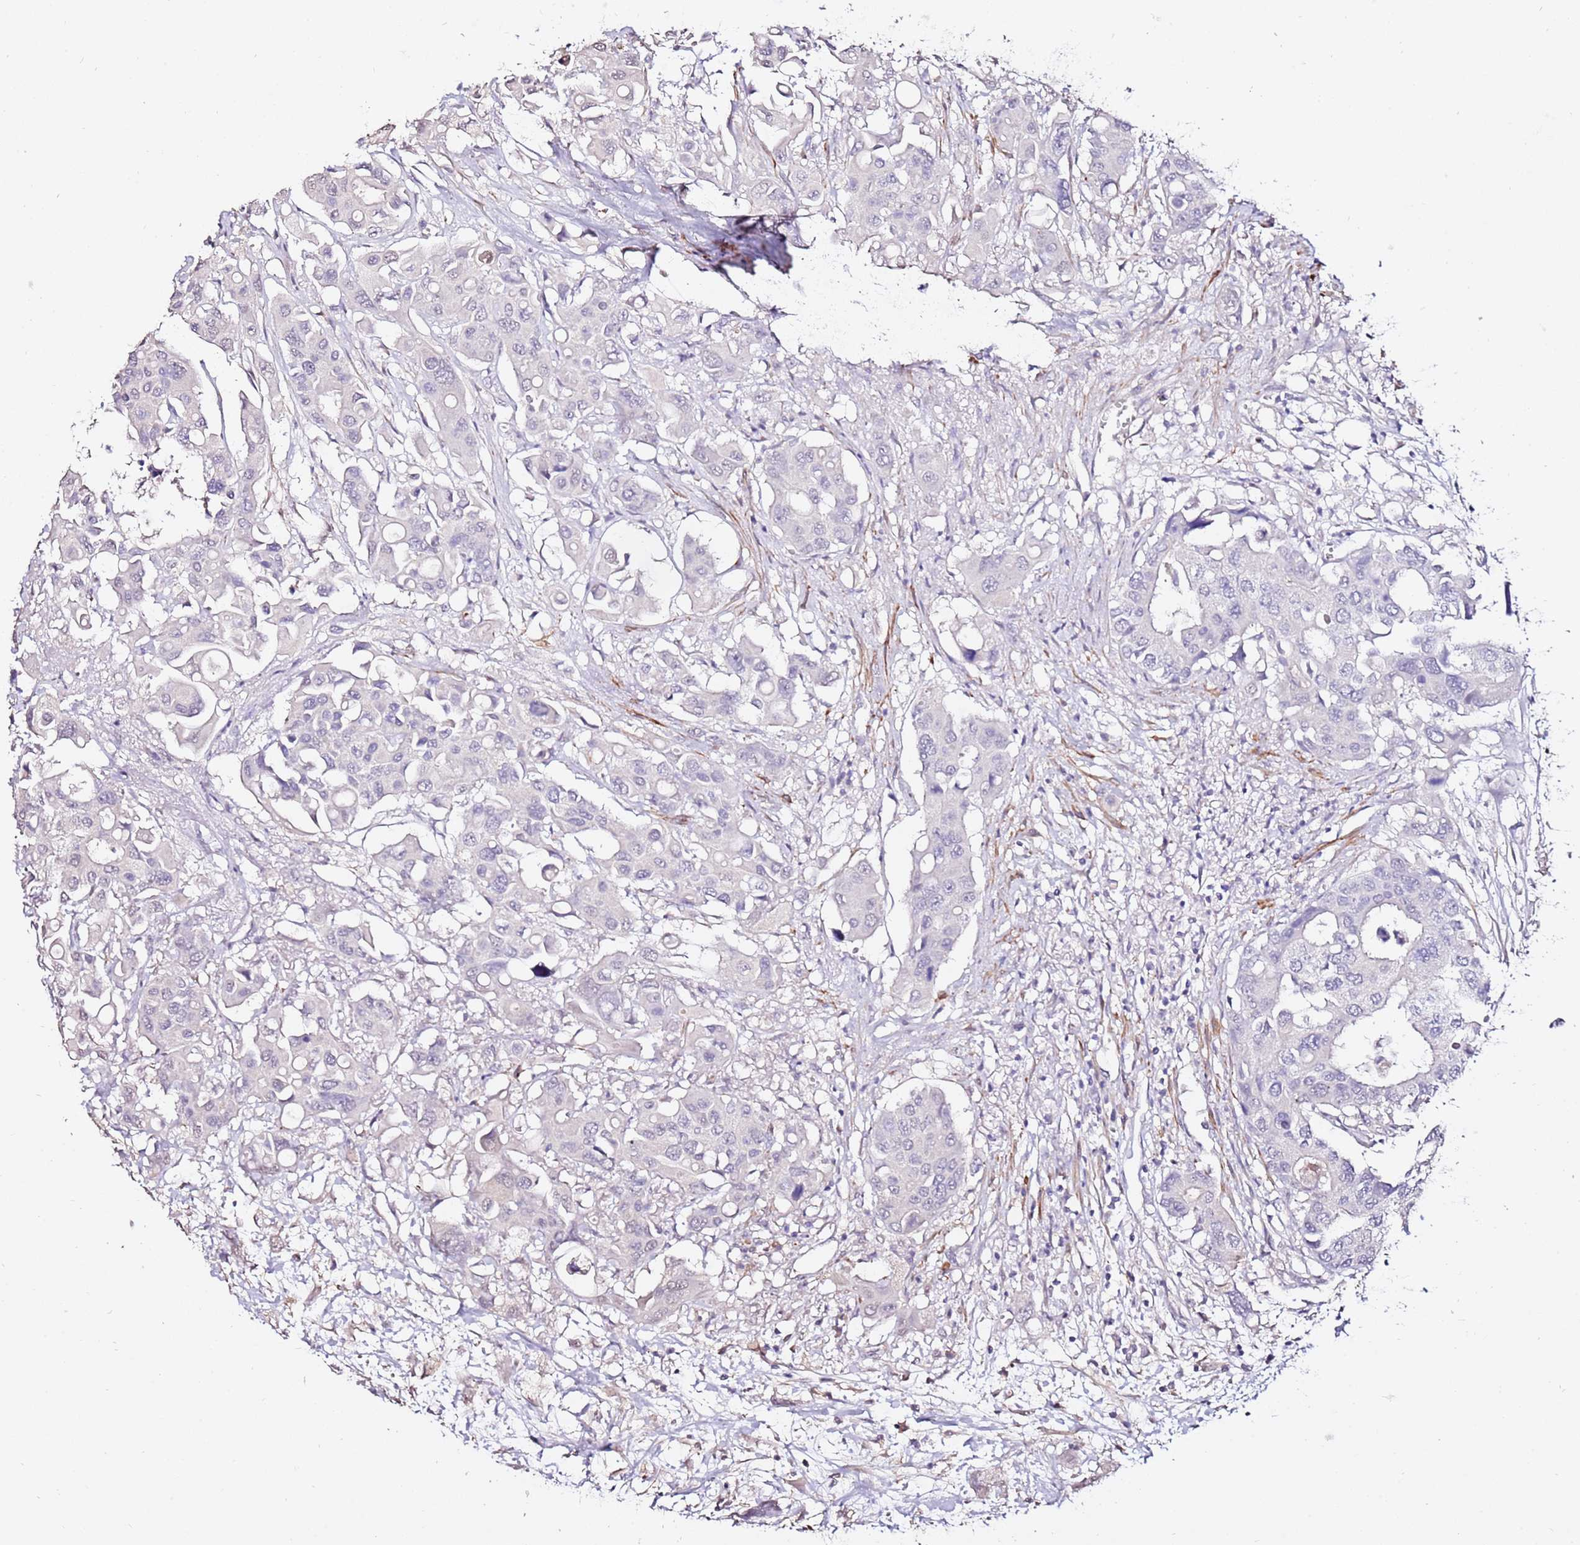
{"staining": {"intensity": "negative", "quantity": "none", "location": "none"}, "tissue": "colorectal cancer", "cell_type": "Tumor cells", "image_type": "cancer", "snomed": [{"axis": "morphology", "description": "Adenocarcinoma, NOS"}, {"axis": "topography", "description": "Colon"}], "caption": "There is no significant staining in tumor cells of adenocarcinoma (colorectal). Brightfield microscopy of immunohistochemistry (IHC) stained with DAB (3,3'-diaminobenzidine) (brown) and hematoxylin (blue), captured at high magnification.", "gene": "ART5", "patient": {"sex": "male", "age": 77}}